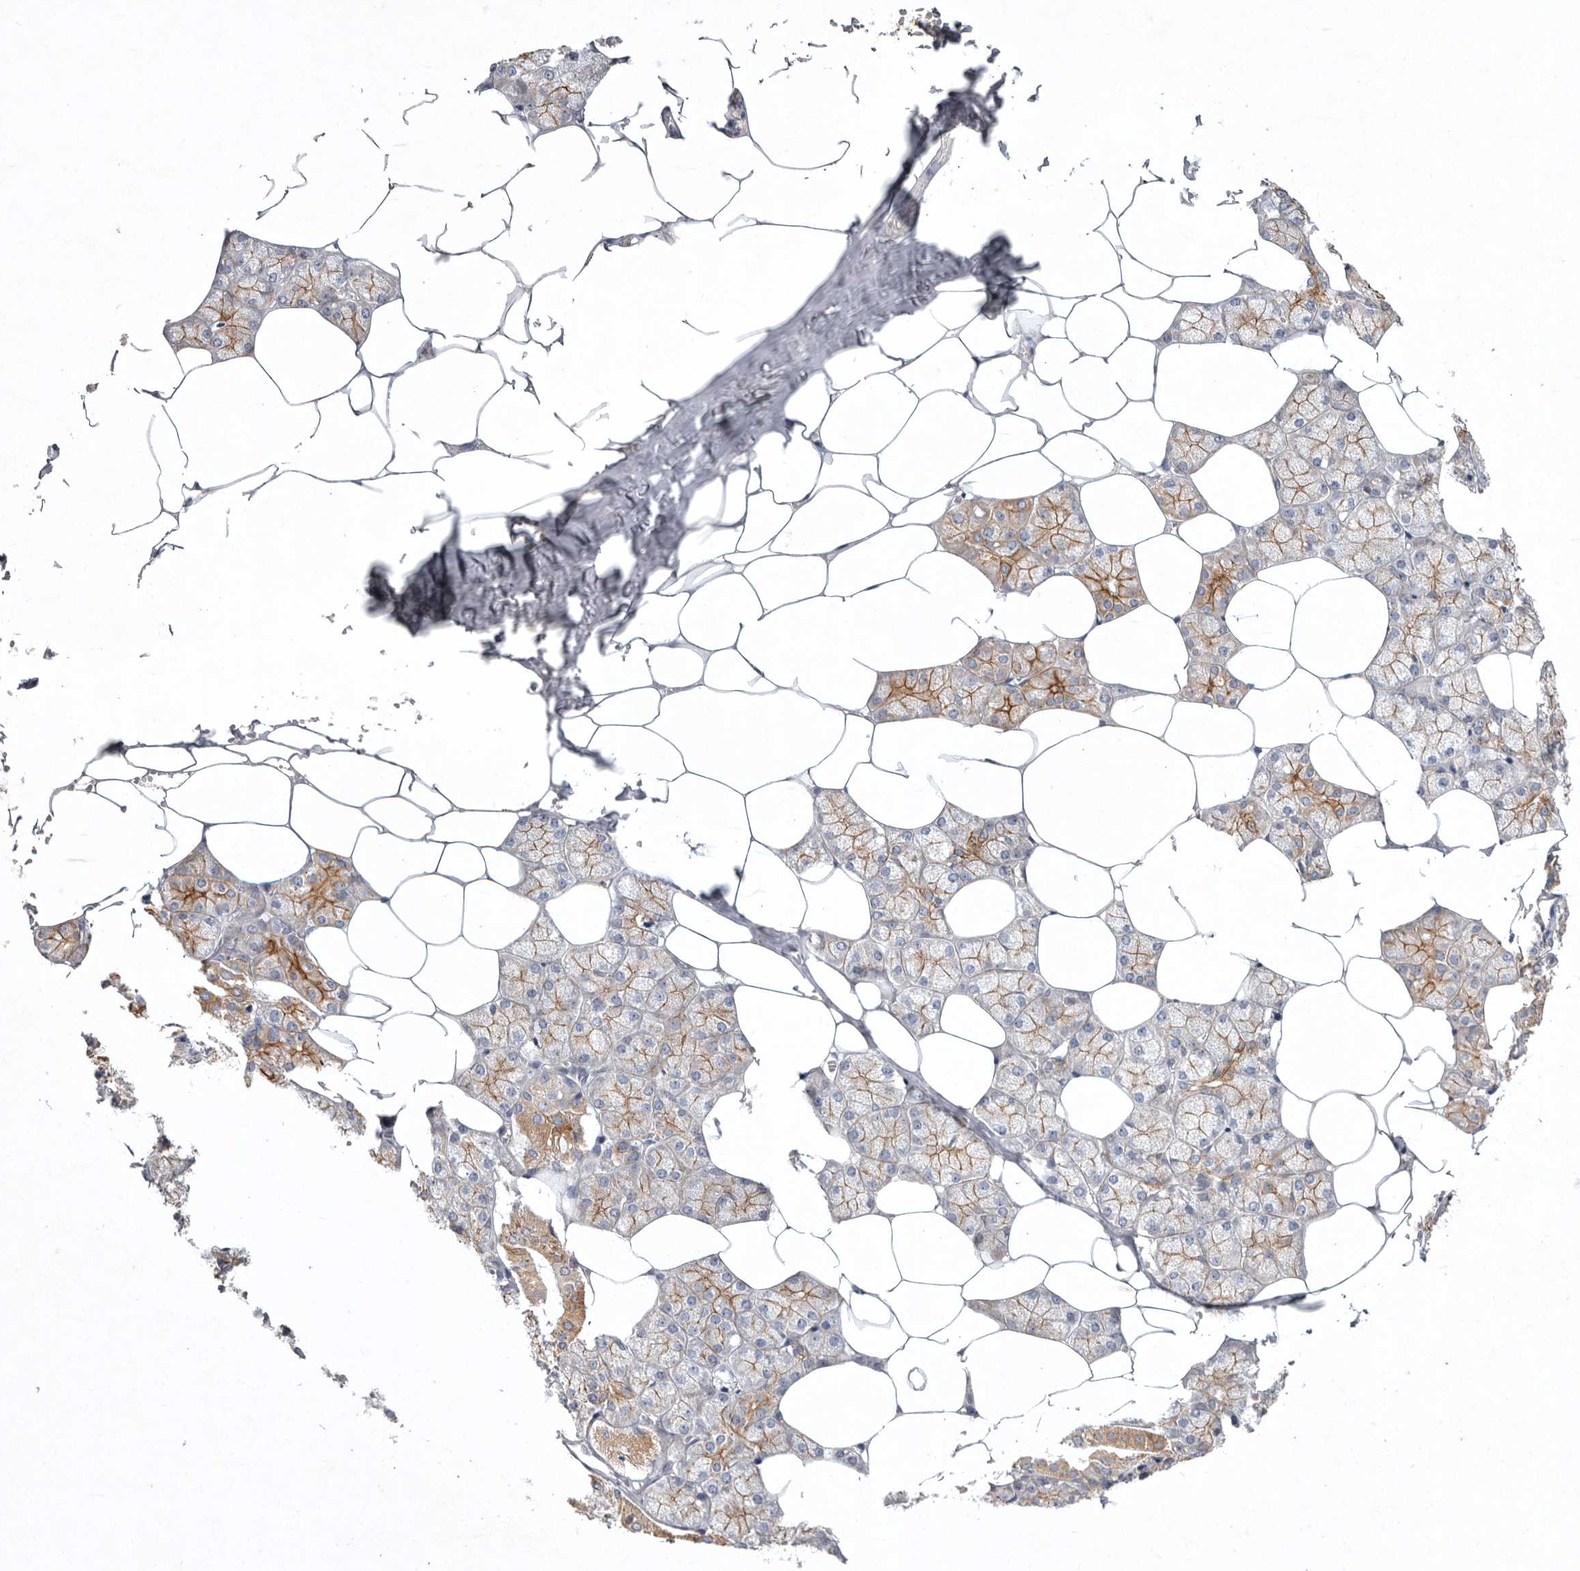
{"staining": {"intensity": "moderate", "quantity": "25%-75%", "location": "cytoplasmic/membranous"}, "tissue": "salivary gland", "cell_type": "Glandular cells", "image_type": "normal", "snomed": [{"axis": "morphology", "description": "Normal tissue, NOS"}, {"axis": "topography", "description": "Salivary gland"}], "caption": "IHC micrograph of normal human salivary gland stained for a protein (brown), which reveals medium levels of moderate cytoplasmic/membranous expression in approximately 25%-75% of glandular cells.", "gene": "TNFSF14", "patient": {"sex": "male", "age": 62}}